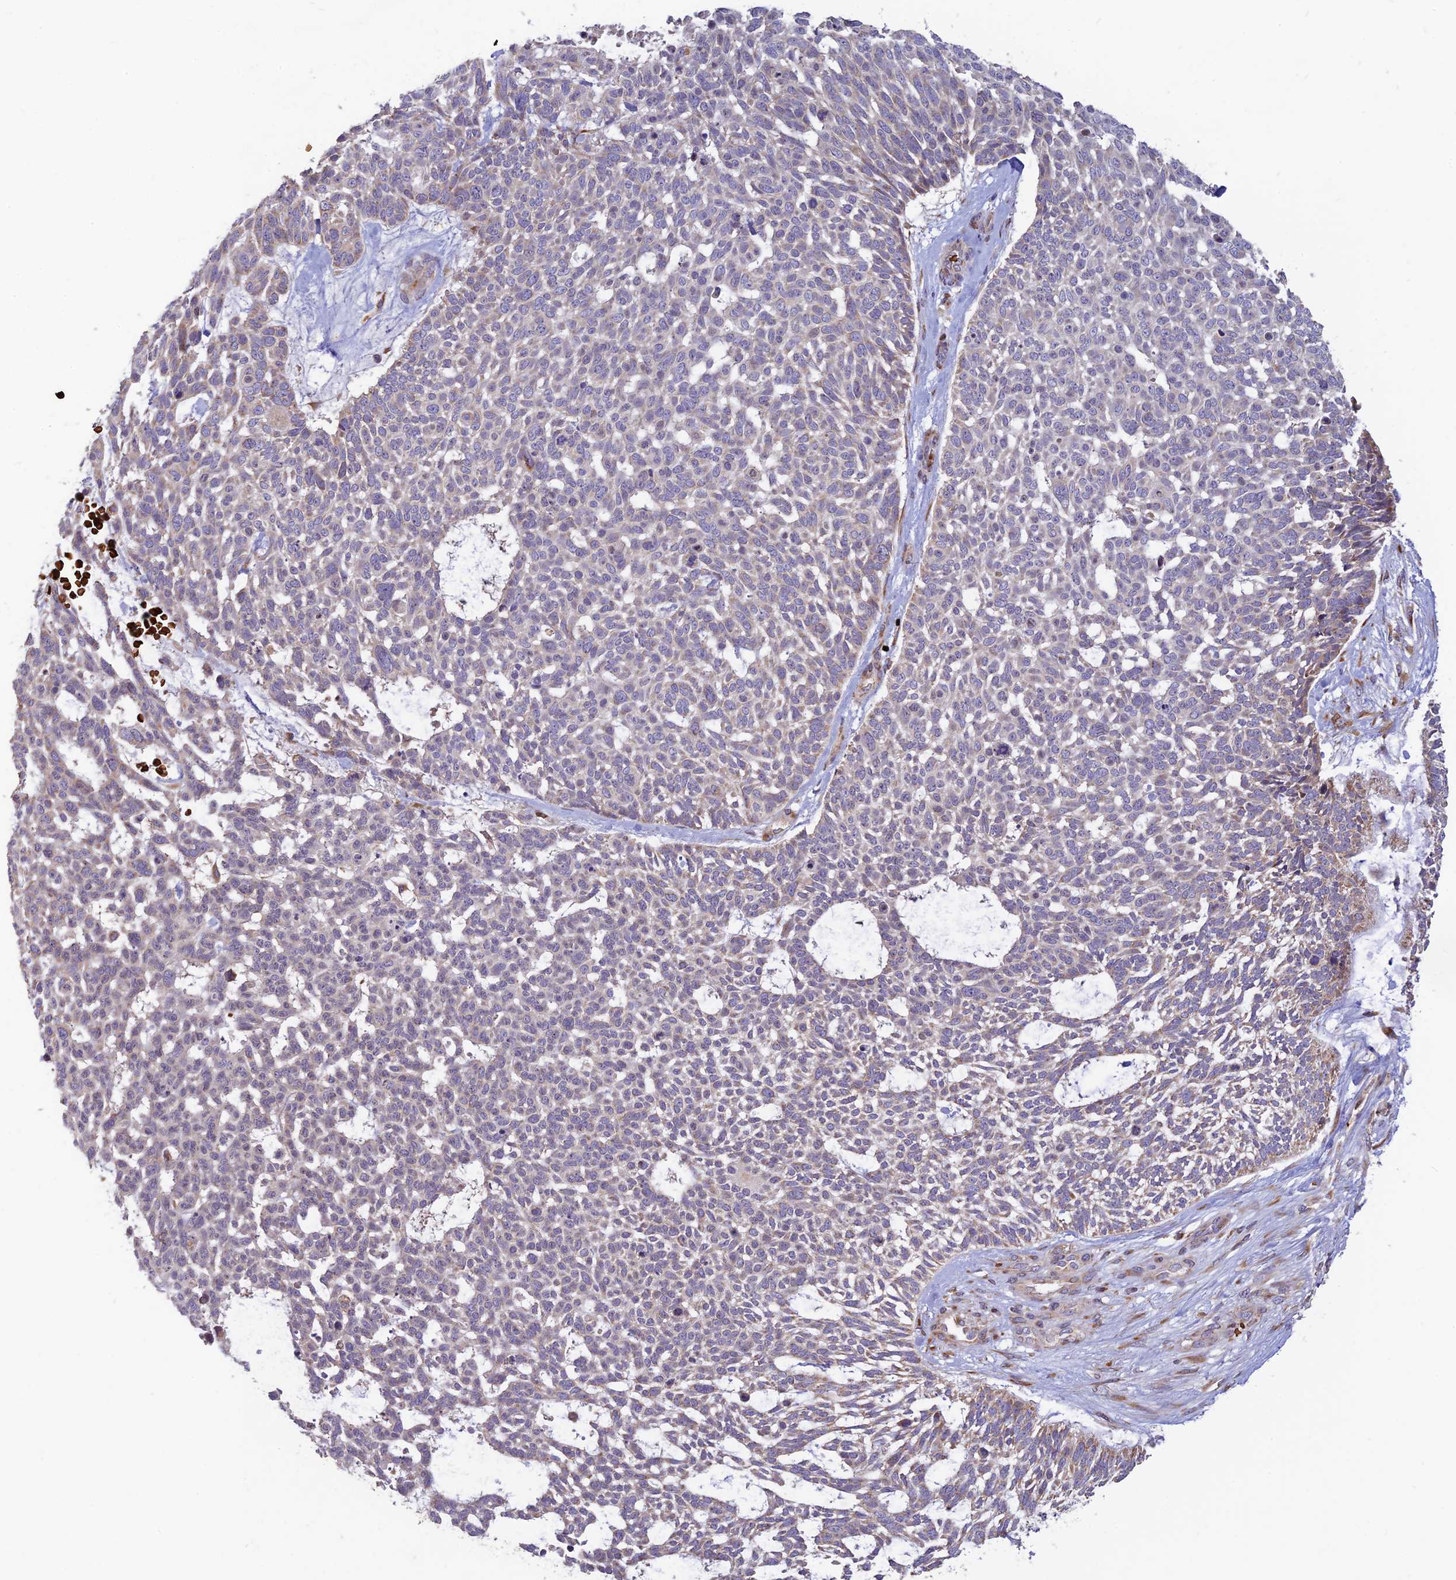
{"staining": {"intensity": "negative", "quantity": "none", "location": "none"}, "tissue": "skin cancer", "cell_type": "Tumor cells", "image_type": "cancer", "snomed": [{"axis": "morphology", "description": "Basal cell carcinoma"}, {"axis": "topography", "description": "Skin"}], "caption": "IHC of skin basal cell carcinoma displays no expression in tumor cells. (DAB IHC, high magnification).", "gene": "UFSP2", "patient": {"sex": "male", "age": 88}}